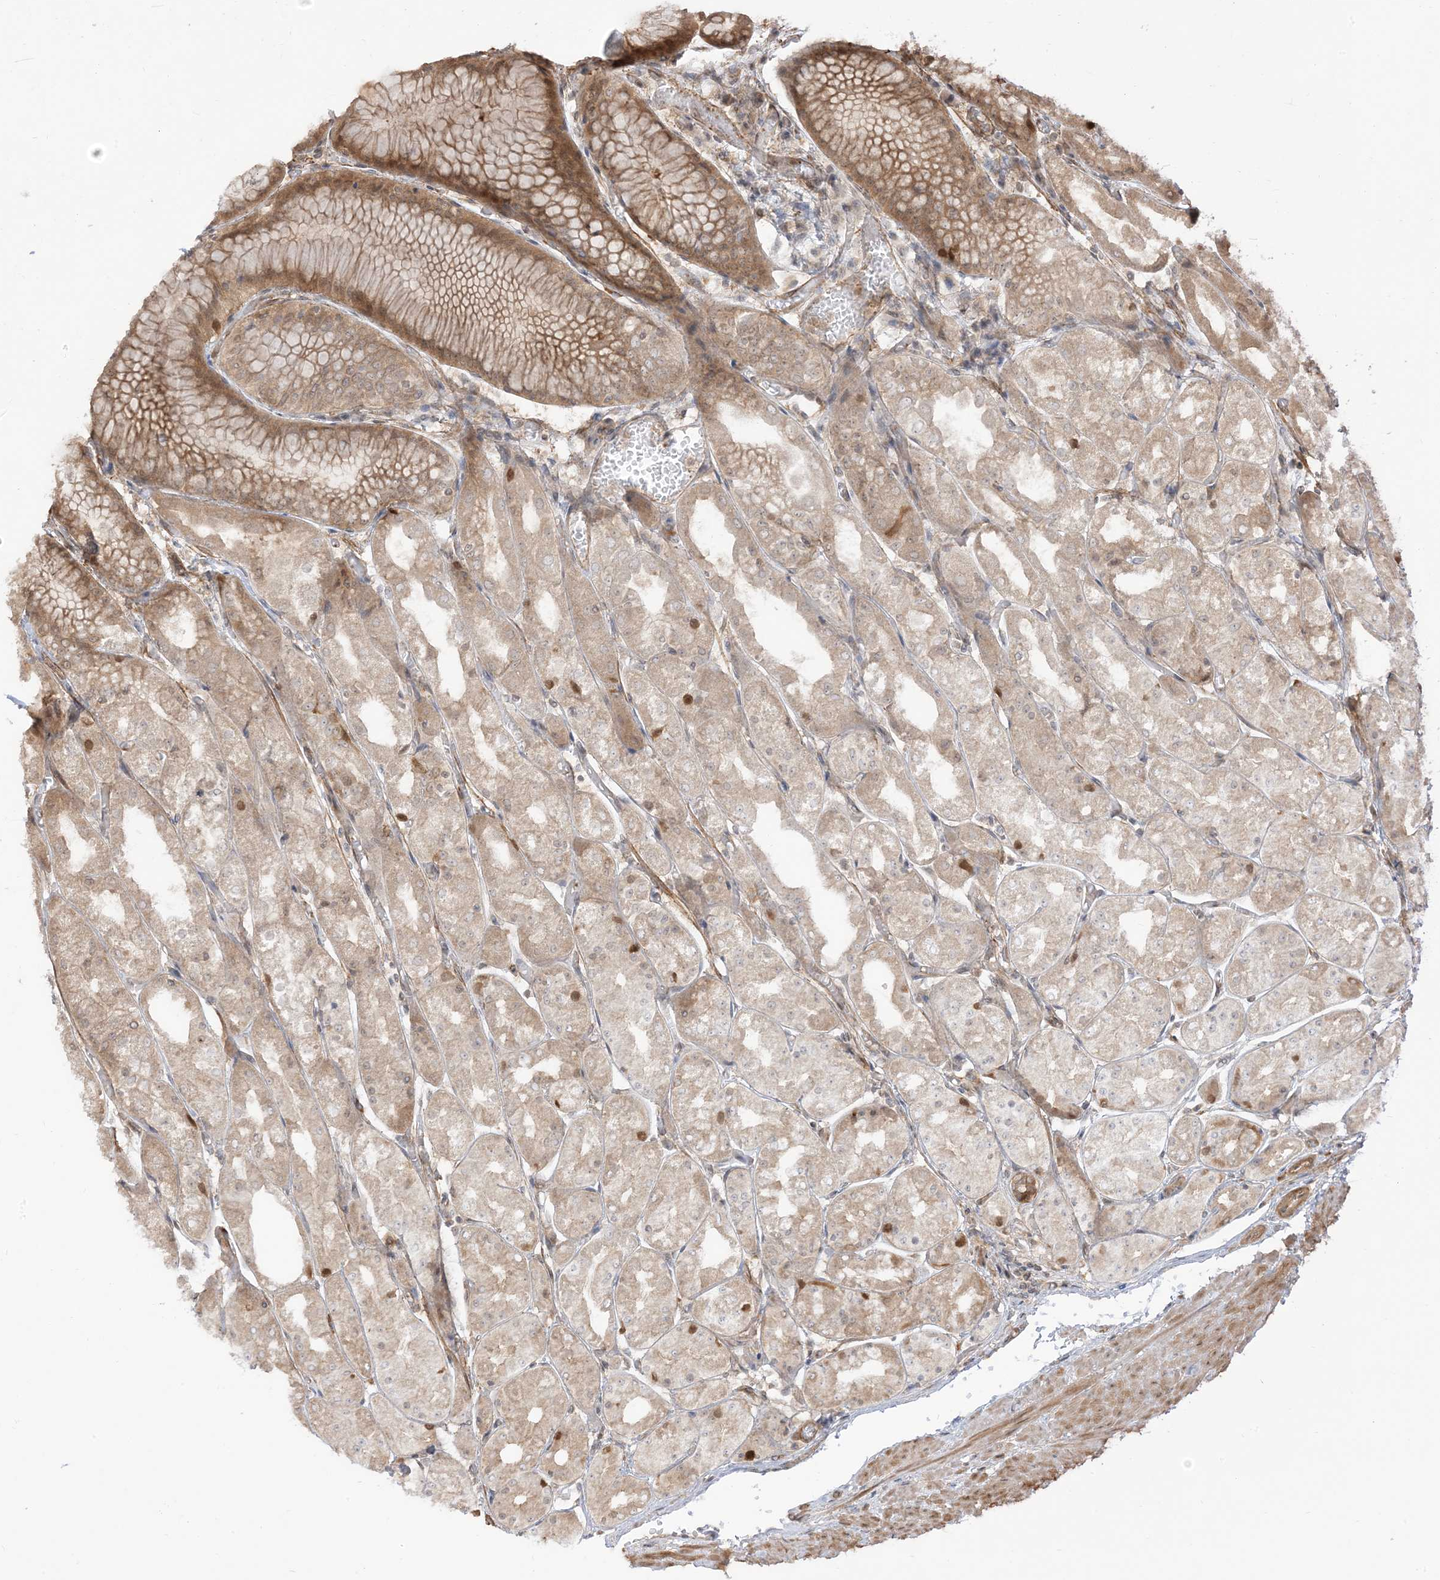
{"staining": {"intensity": "moderate", "quantity": ">75%", "location": "cytoplasmic/membranous"}, "tissue": "stomach", "cell_type": "Glandular cells", "image_type": "normal", "snomed": [{"axis": "morphology", "description": "Normal tissue, NOS"}, {"axis": "topography", "description": "Stomach, upper"}], "caption": "Immunohistochemistry staining of unremarkable stomach, which reveals medium levels of moderate cytoplasmic/membranous positivity in about >75% of glandular cells indicating moderate cytoplasmic/membranous protein positivity. The staining was performed using DAB (brown) for protein detection and nuclei were counterstained in hematoxylin (blue).", "gene": "TBCC", "patient": {"sex": "male", "age": 72}}